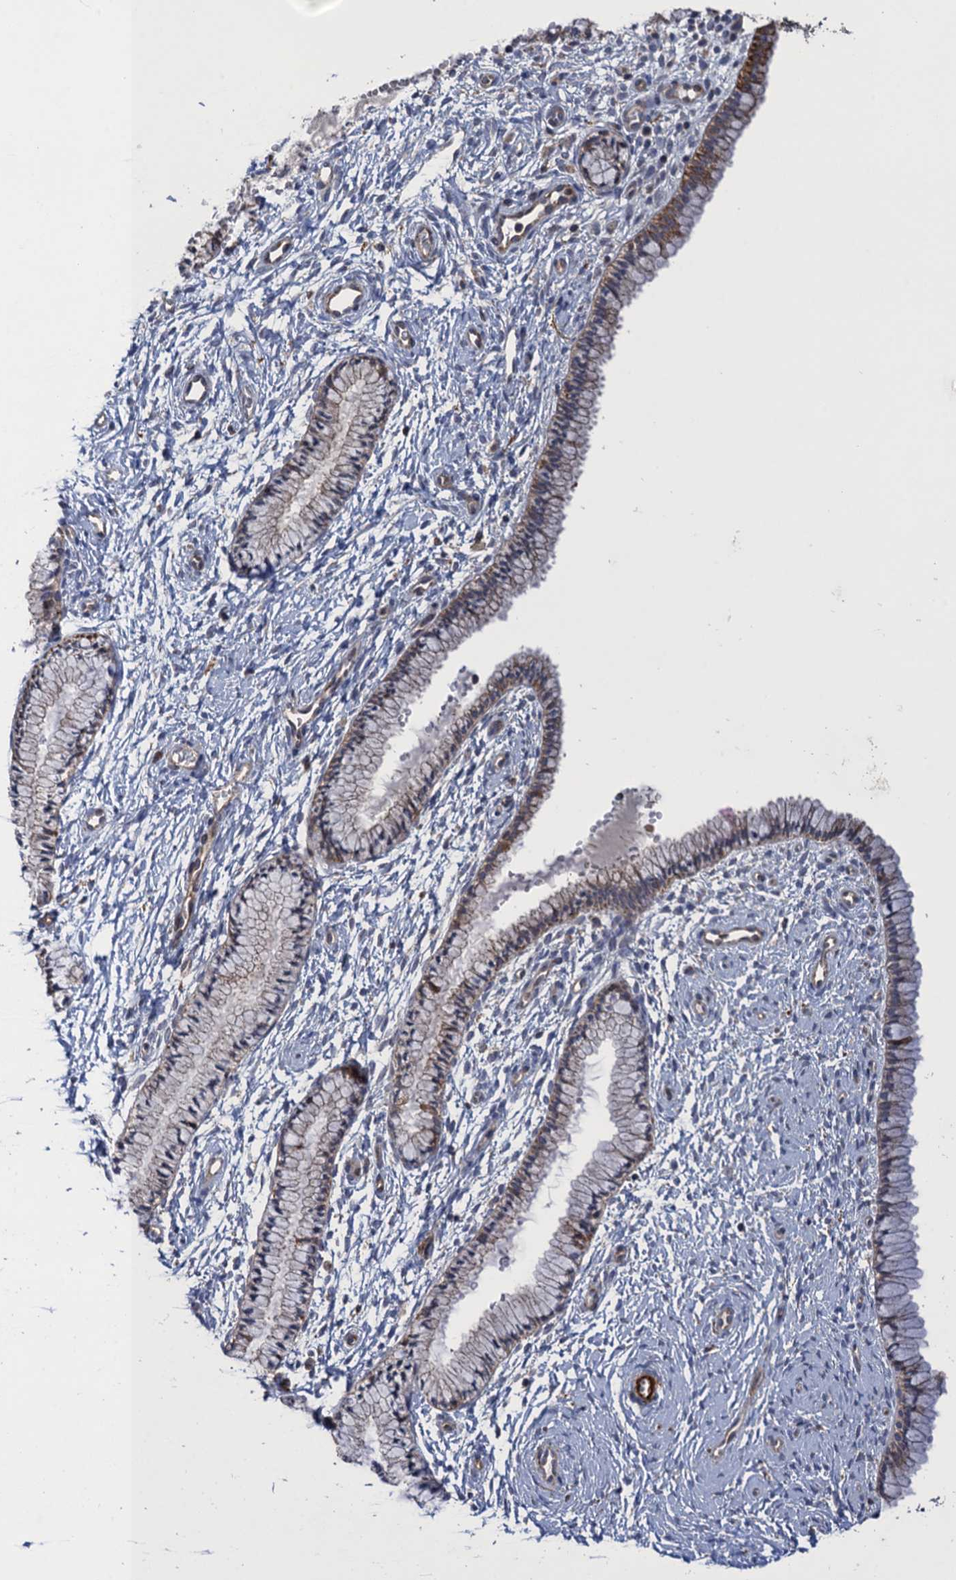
{"staining": {"intensity": "moderate", "quantity": "25%-75%", "location": "cytoplasmic/membranous"}, "tissue": "cervix", "cell_type": "Glandular cells", "image_type": "normal", "snomed": [{"axis": "morphology", "description": "Normal tissue, NOS"}, {"axis": "topography", "description": "Cervix"}], "caption": "Benign cervix was stained to show a protein in brown. There is medium levels of moderate cytoplasmic/membranous expression in about 25%-75% of glandular cells. The protein of interest is stained brown, and the nuclei are stained in blue (DAB IHC with brightfield microscopy, high magnification).", "gene": "WDR88", "patient": {"sex": "female", "age": 33}}